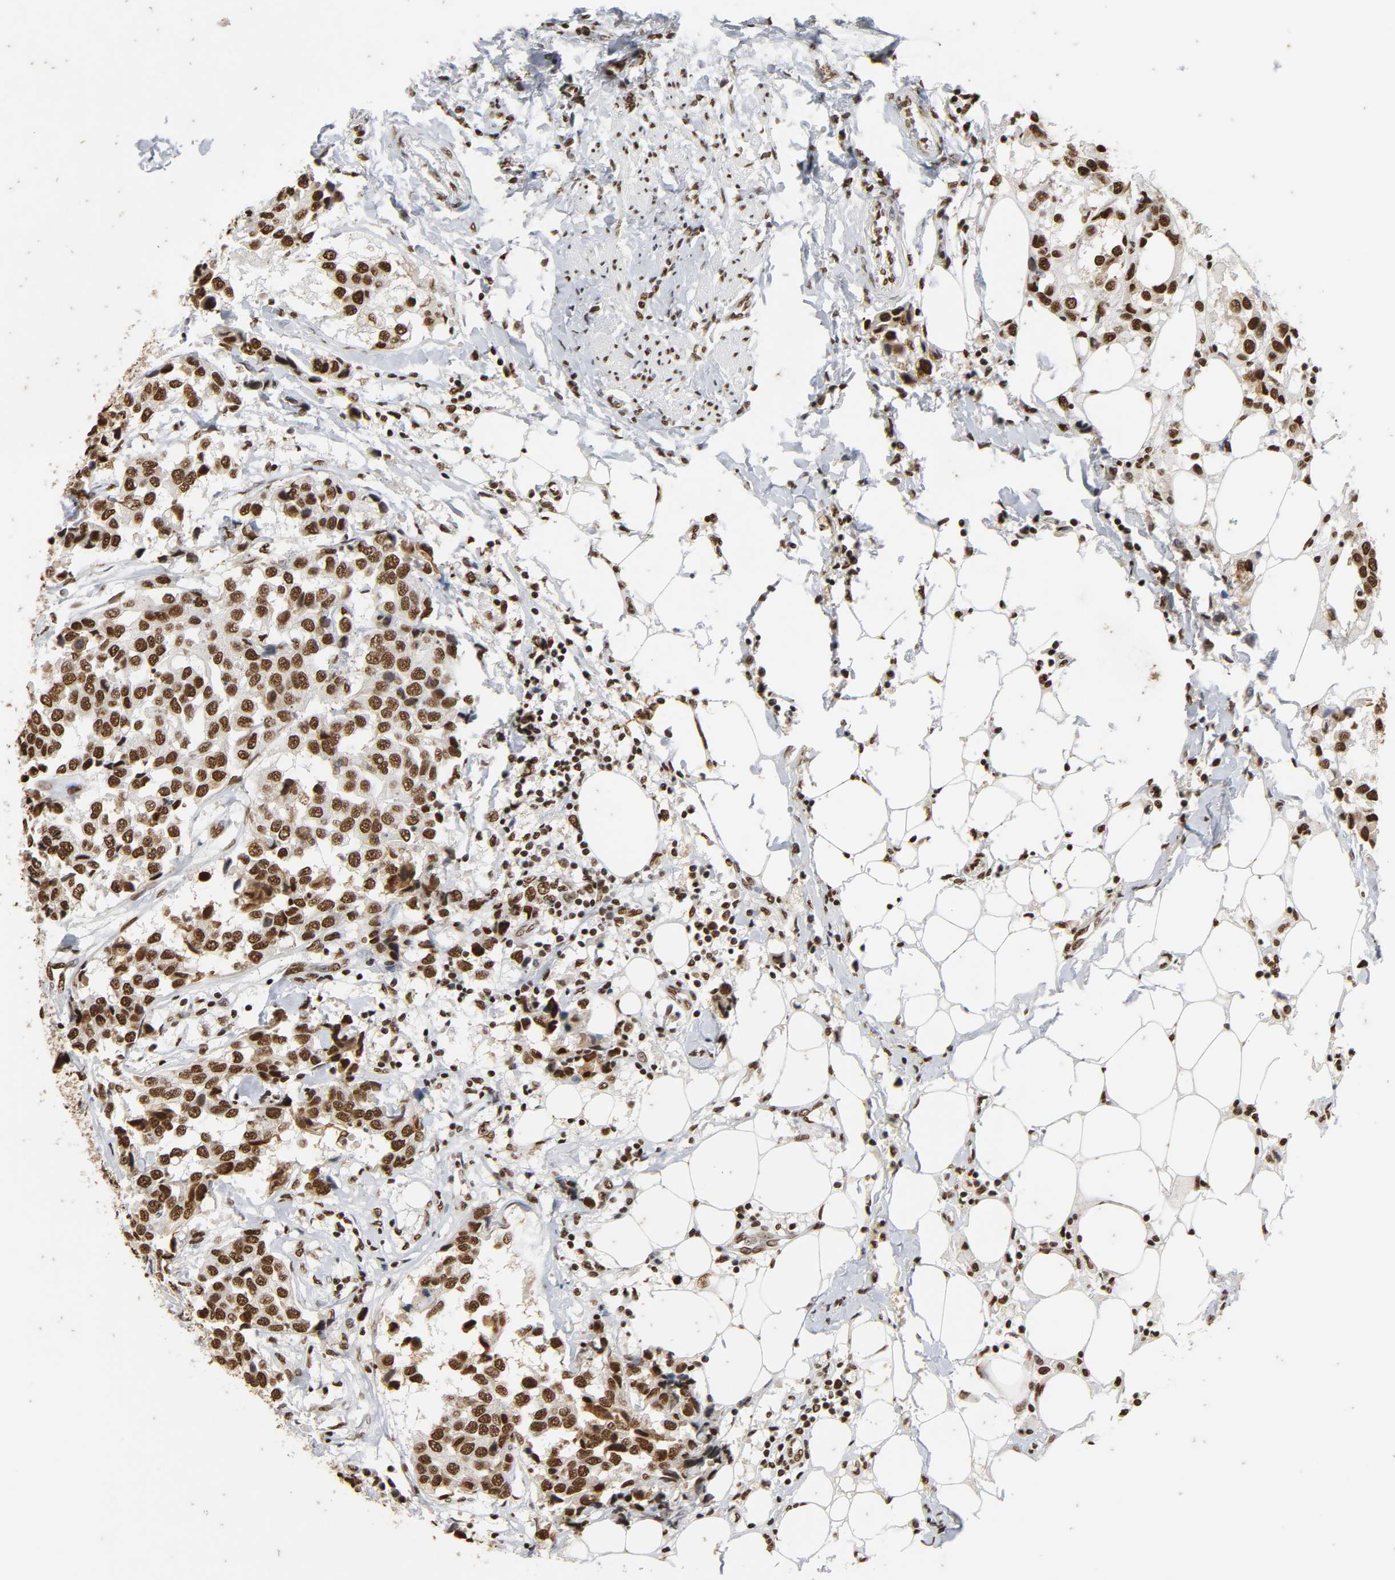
{"staining": {"intensity": "strong", "quantity": ">75%", "location": "nuclear"}, "tissue": "breast cancer", "cell_type": "Tumor cells", "image_type": "cancer", "snomed": [{"axis": "morphology", "description": "Duct carcinoma"}, {"axis": "topography", "description": "Breast"}], "caption": "Brown immunohistochemical staining in human breast infiltrating ductal carcinoma exhibits strong nuclear positivity in approximately >75% of tumor cells.", "gene": "HNRNPC", "patient": {"sex": "female", "age": 80}}